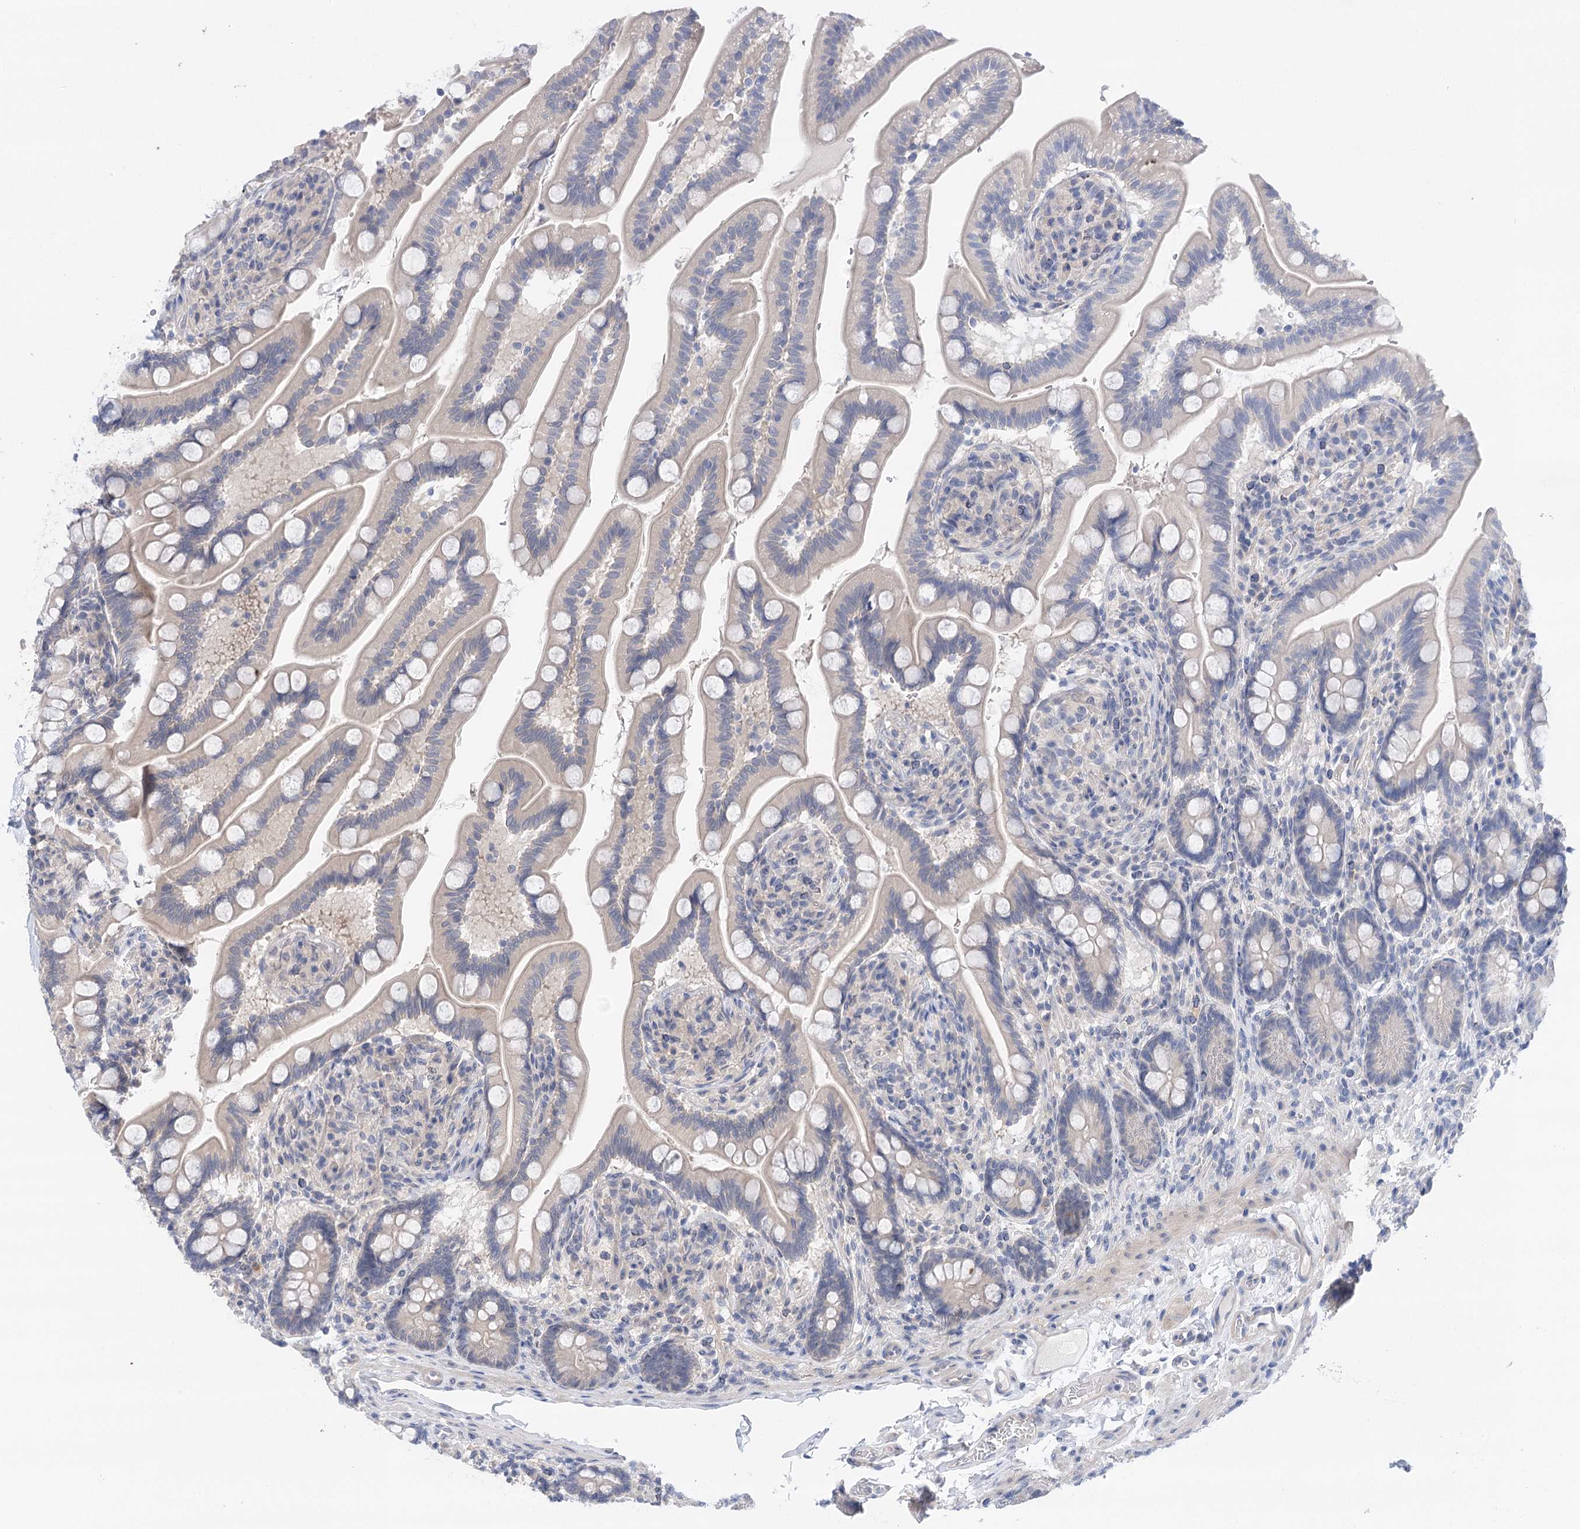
{"staining": {"intensity": "negative", "quantity": "none", "location": "none"}, "tissue": "small intestine", "cell_type": "Glandular cells", "image_type": "normal", "snomed": [{"axis": "morphology", "description": "Normal tissue, NOS"}, {"axis": "topography", "description": "Small intestine"}], "caption": "The micrograph exhibits no significant positivity in glandular cells of small intestine.", "gene": "LALBA", "patient": {"sex": "female", "age": 64}}